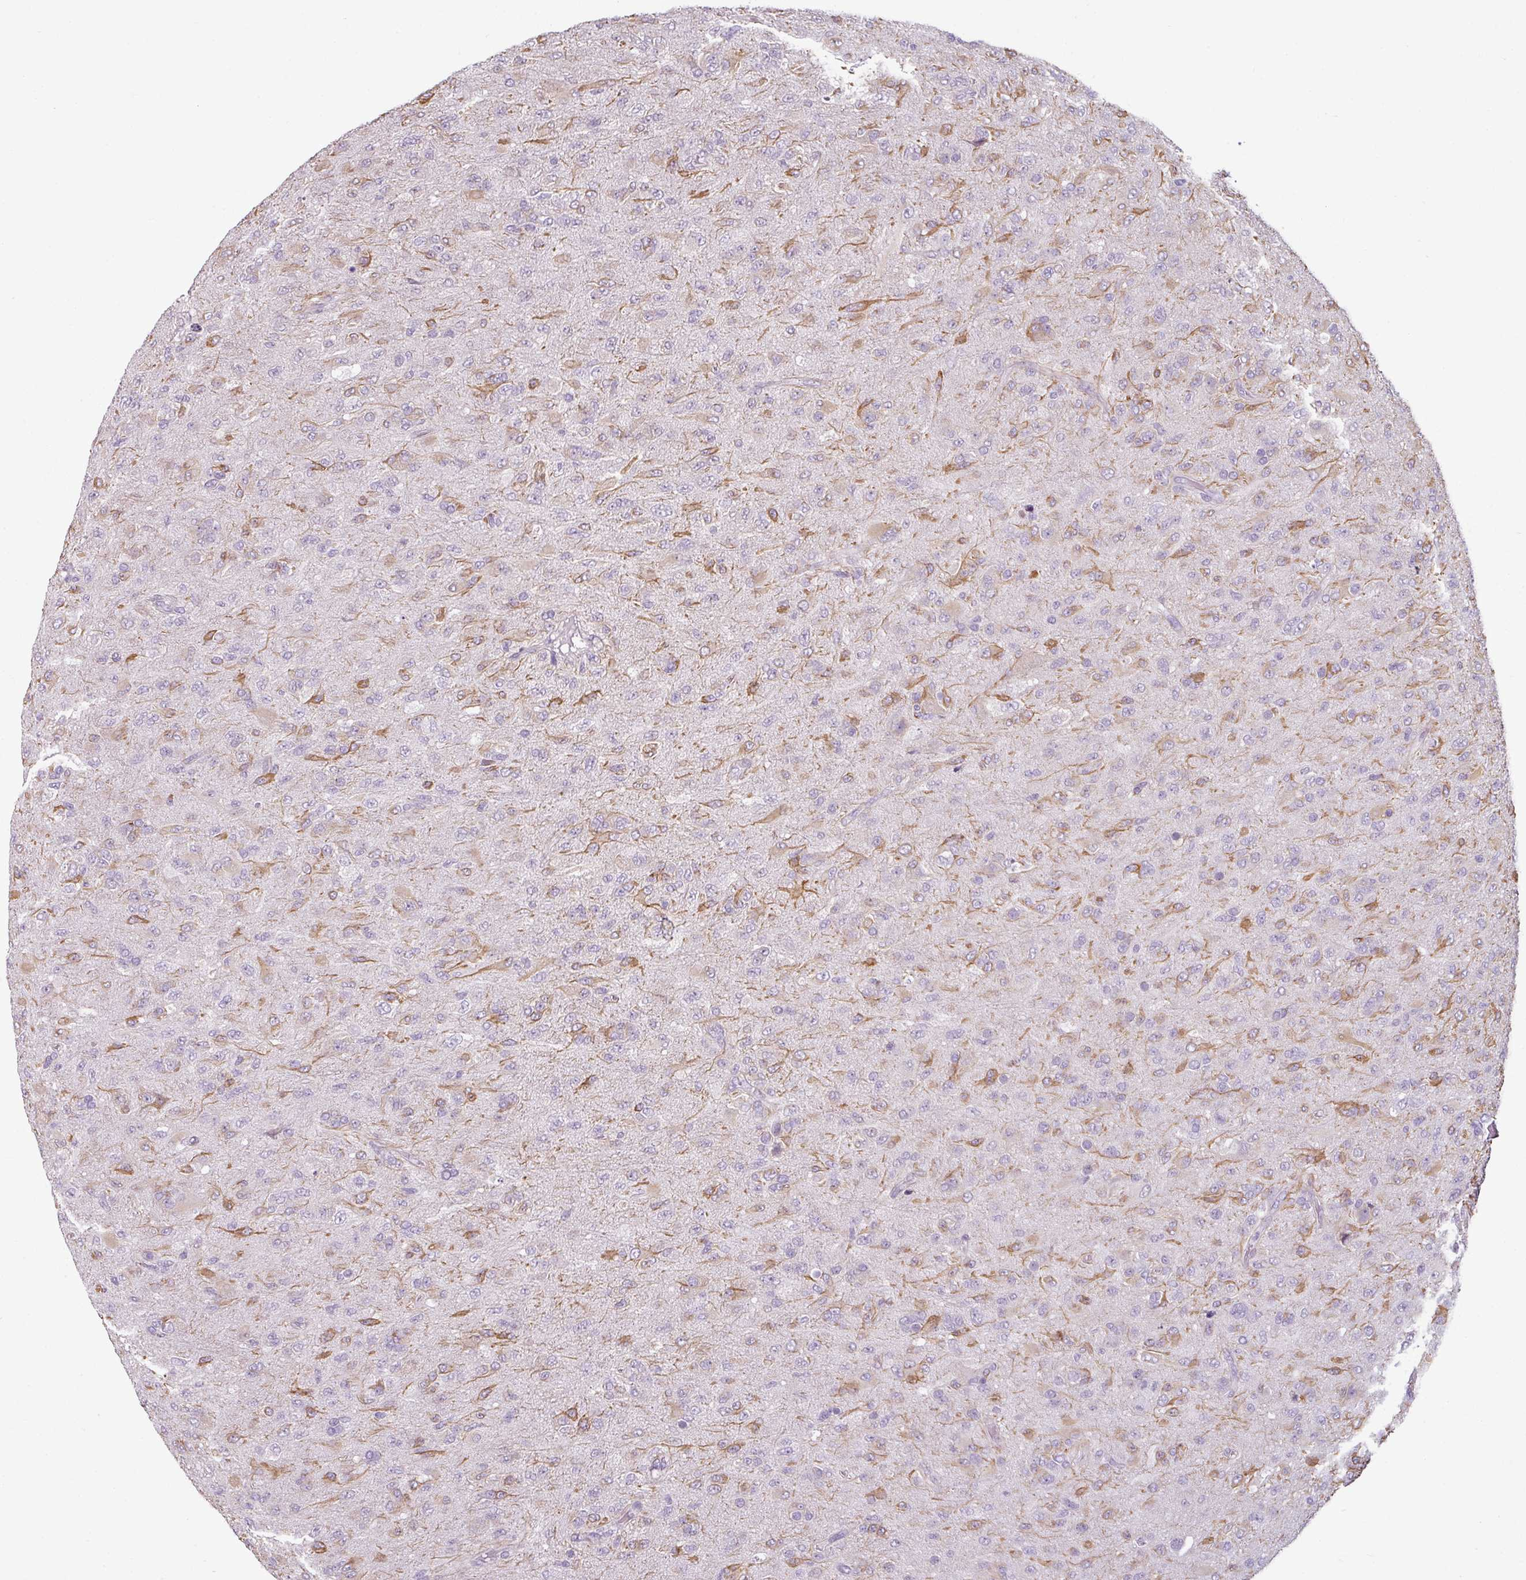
{"staining": {"intensity": "moderate", "quantity": "<25%", "location": "cytoplasmic/membranous"}, "tissue": "glioma", "cell_type": "Tumor cells", "image_type": "cancer", "snomed": [{"axis": "morphology", "description": "Glioma, malignant, Low grade"}, {"axis": "topography", "description": "Brain"}], "caption": "IHC of human malignant glioma (low-grade) shows low levels of moderate cytoplasmic/membranous expression in approximately <25% of tumor cells.", "gene": "OR52D1", "patient": {"sex": "male", "age": 65}}